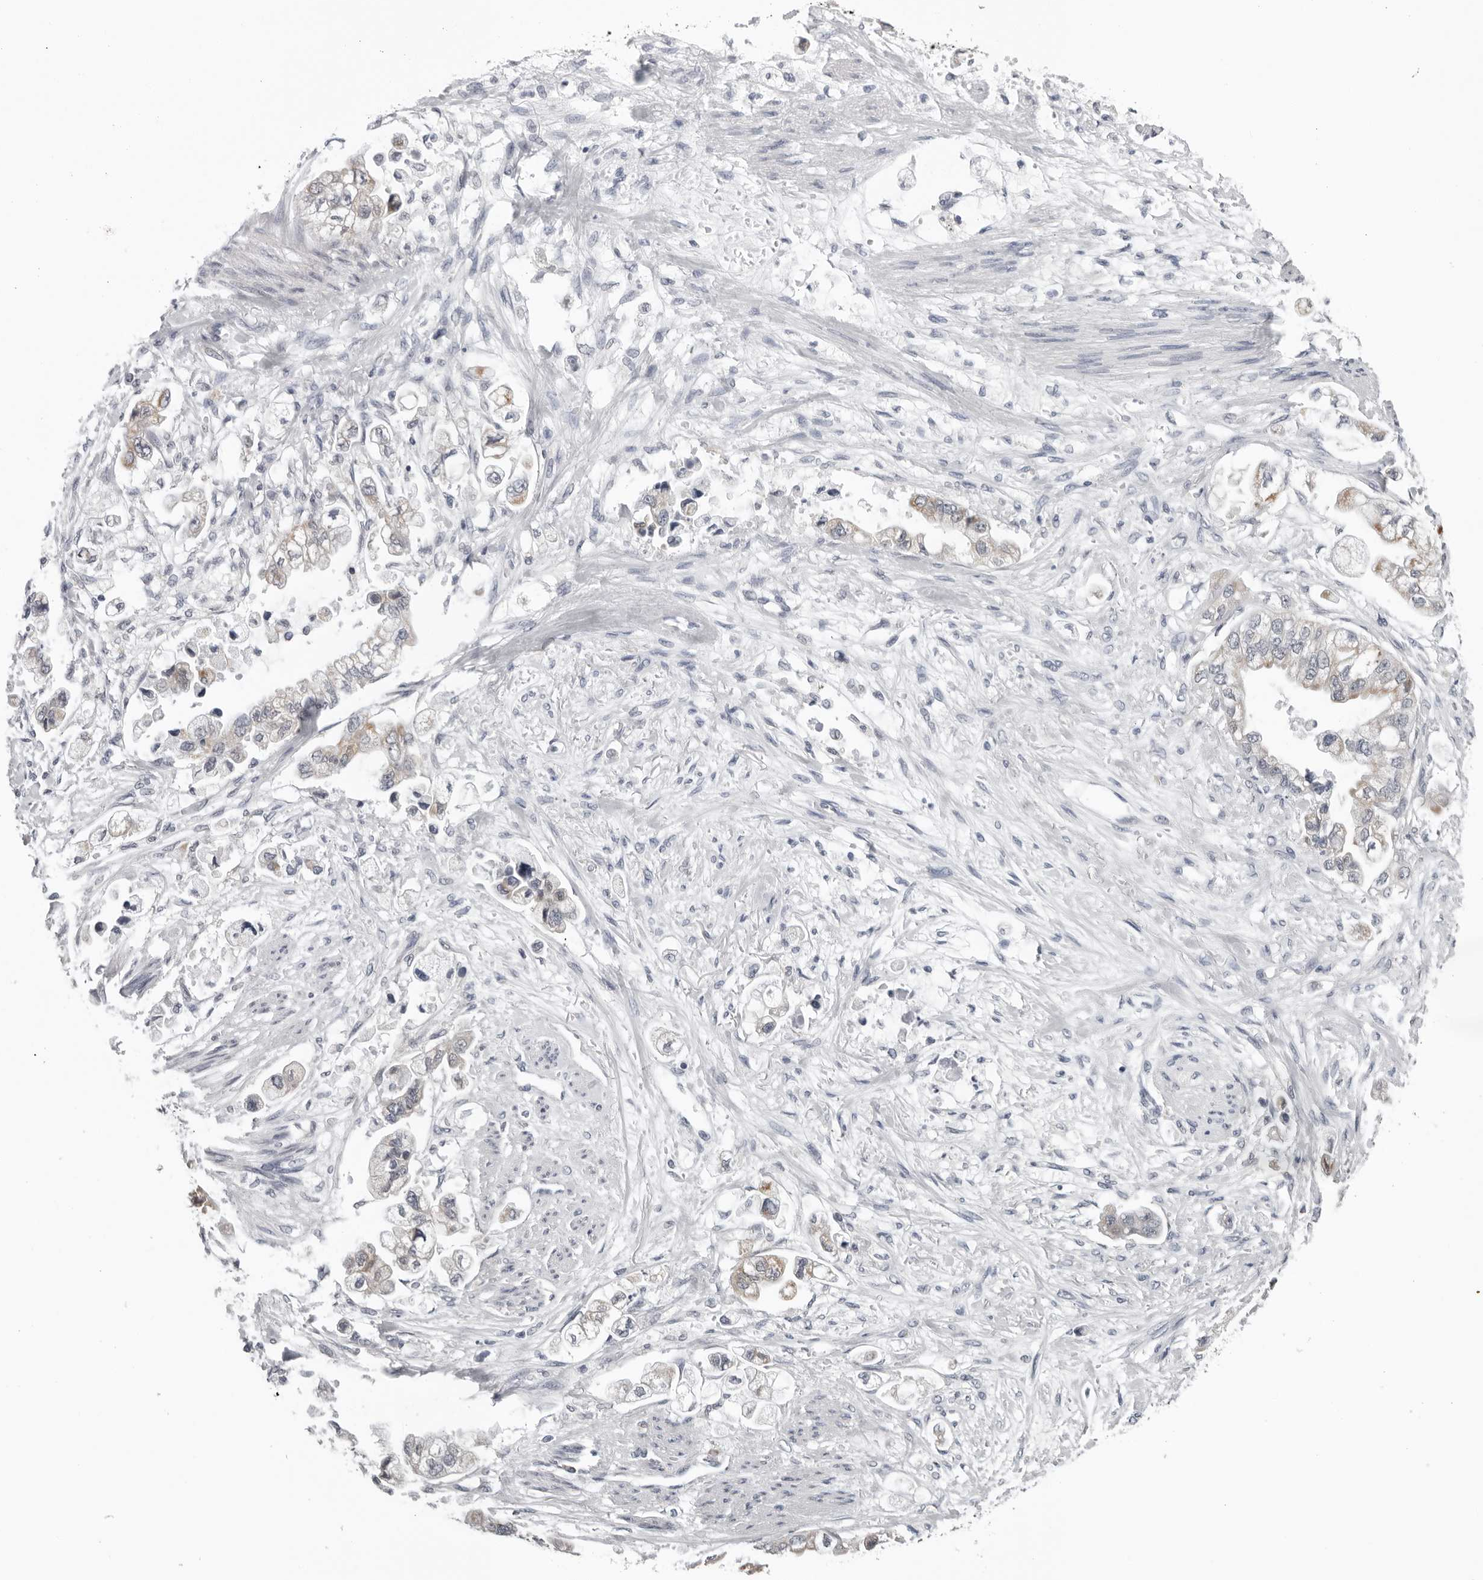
{"staining": {"intensity": "weak", "quantity": "25%-75%", "location": "cytoplasmic/membranous"}, "tissue": "stomach cancer", "cell_type": "Tumor cells", "image_type": "cancer", "snomed": [{"axis": "morphology", "description": "Adenocarcinoma, NOS"}, {"axis": "topography", "description": "Stomach"}], "caption": "Immunohistochemistry micrograph of neoplastic tissue: human stomach cancer (adenocarcinoma) stained using IHC exhibits low levels of weak protein expression localized specifically in the cytoplasmic/membranous of tumor cells, appearing as a cytoplasmic/membranous brown color.", "gene": "CPT2", "patient": {"sex": "male", "age": 62}}